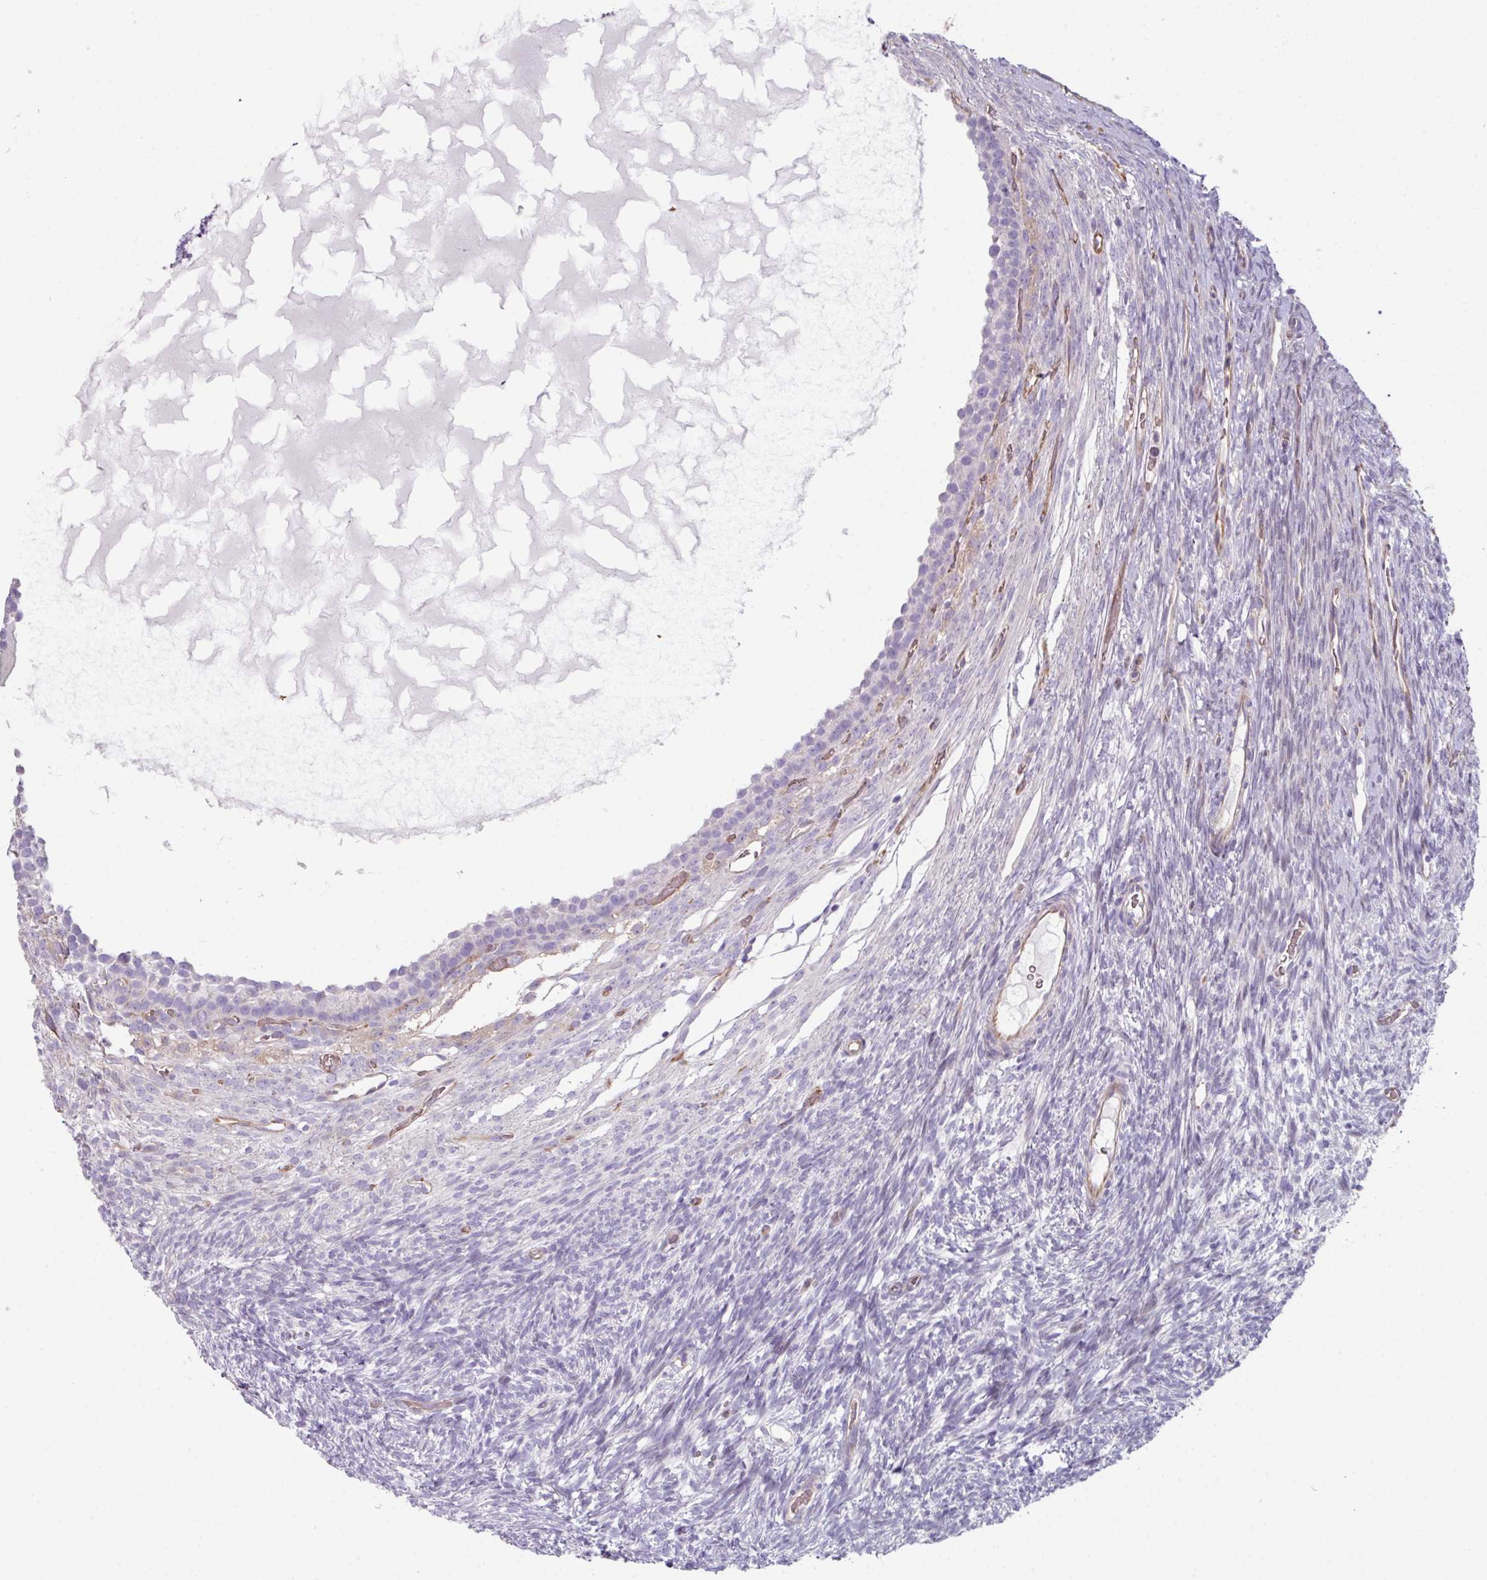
{"staining": {"intensity": "negative", "quantity": "none", "location": "none"}, "tissue": "ovary", "cell_type": "Follicle cells", "image_type": "normal", "snomed": [{"axis": "morphology", "description": "Normal tissue, NOS"}, {"axis": "topography", "description": "Ovary"}], "caption": "DAB (3,3'-diaminobenzidine) immunohistochemical staining of unremarkable ovary shows no significant positivity in follicle cells. The staining was performed using DAB to visualize the protein expression in brown, while the nuclei were stained in blue with hematoxylin (Magnification: 20x).", "gene": "ANO9", "patient": {"sex": "female", "age": 39}}